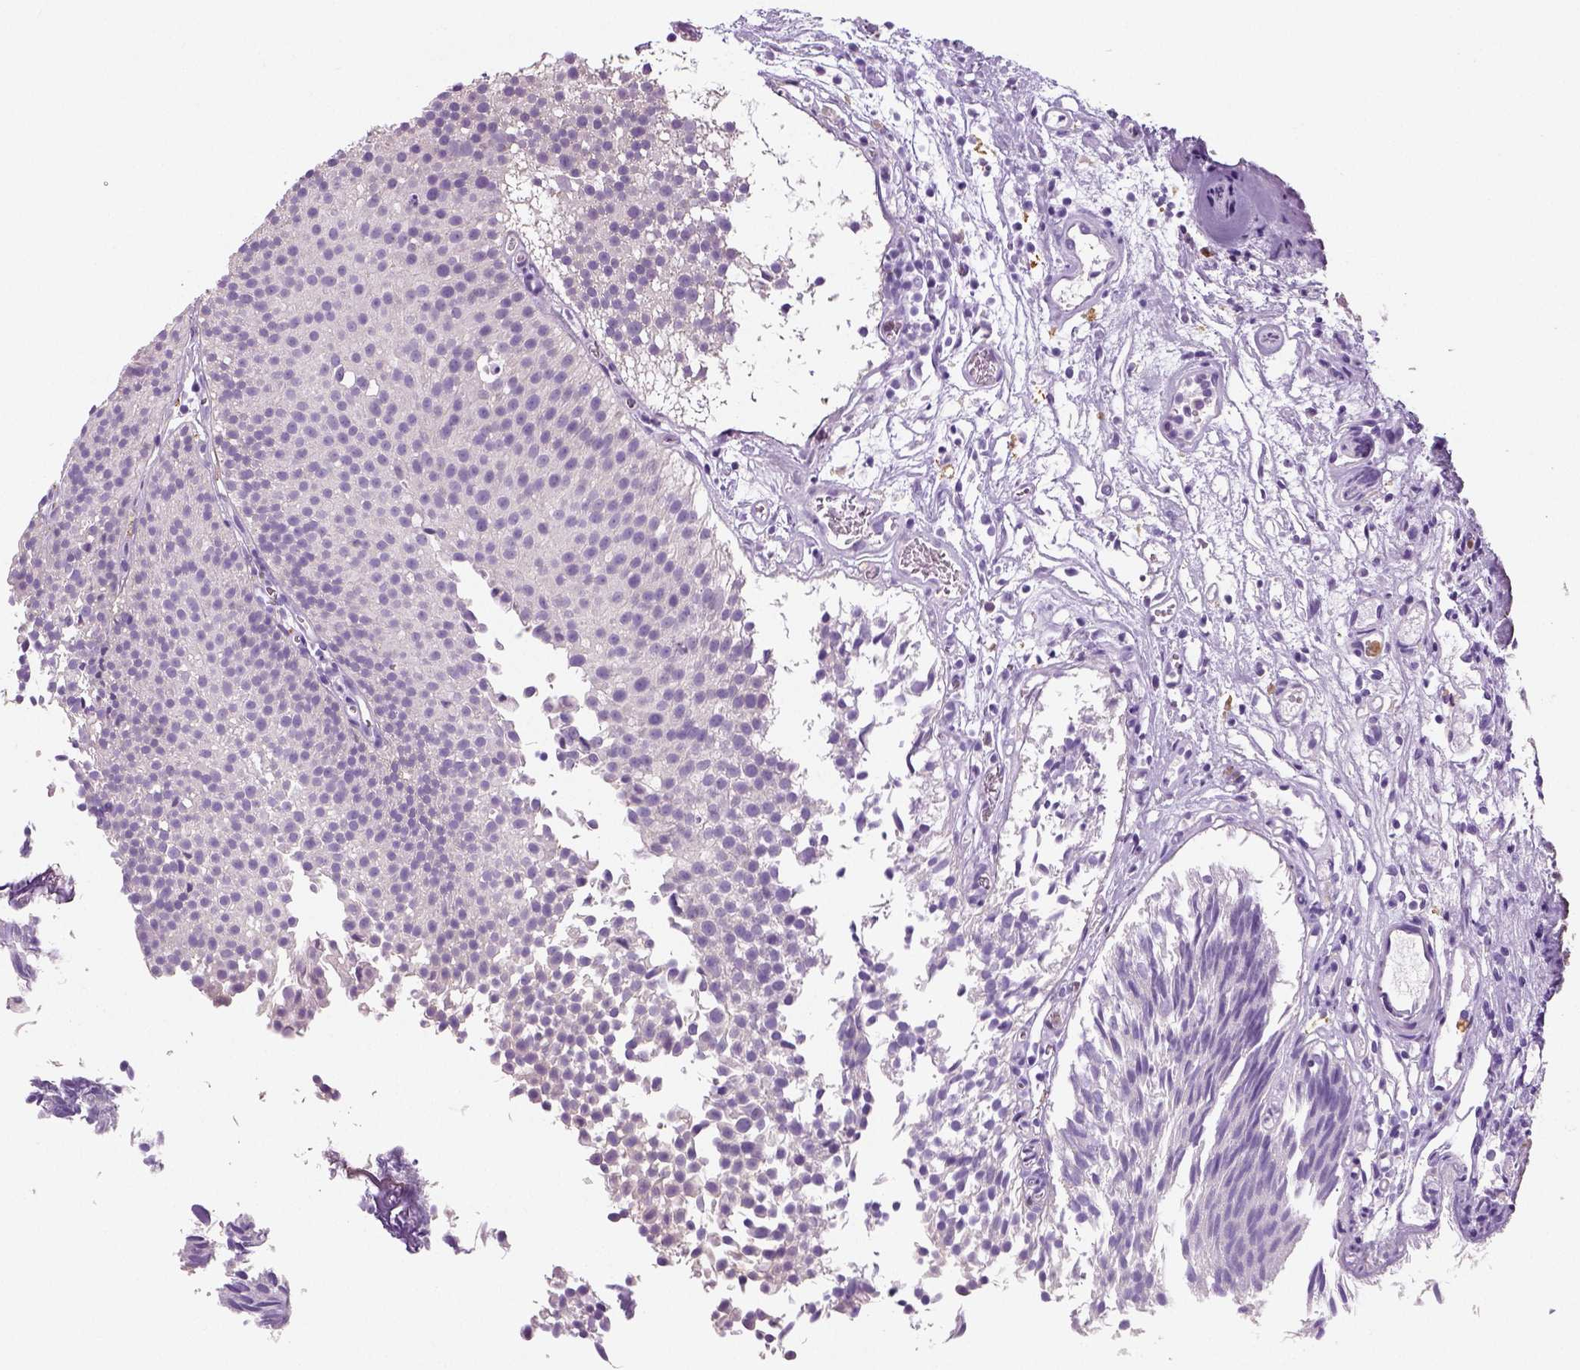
{"staining": {"intensity": "negative", "quantity": "none", "location": "none"}, "tissue": "urothelial cancer", "cell_type": "Tumor cells", "image_type": "cancer", "snomed": [{"axis": "morphology", "description": "Urothelial carcinoma, Low grade"}, {"axis": "topography", "description": "Urinary bladder"}], "caption": "Tumor cells show no significant expression in low-grade urothelial carcinoma. (IHC, brightfield microscopy, high magnification).", "gene": "NECAB2", "patient": {"sex": "male", "age": 80}}